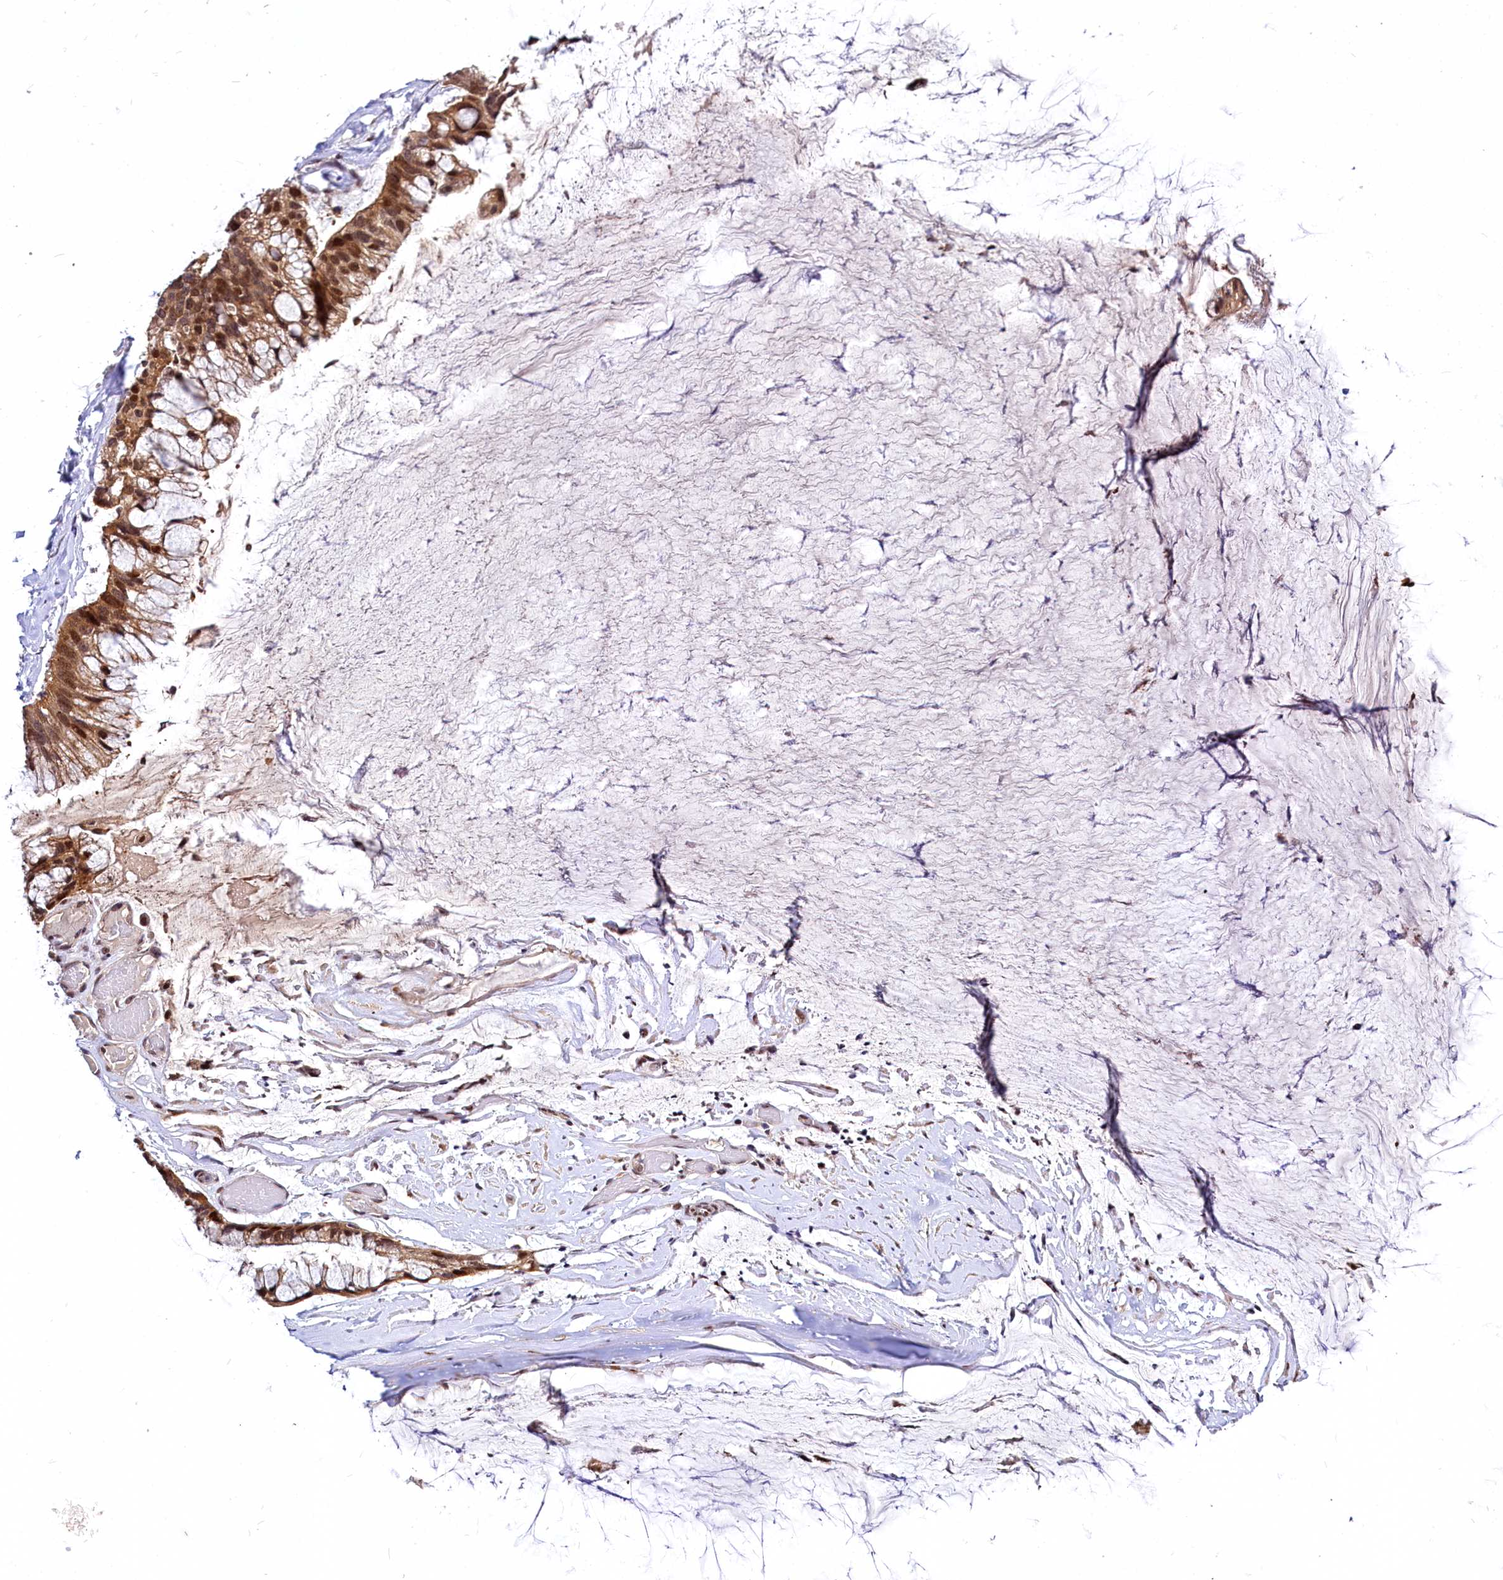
{"staining": {"intensity": "moderate", "quantity": ">75%", "location": "cytoplasmic/membranous,nuclear"}, "tissue": "ovarian cancer", "cell_type": "Tumor cells", "image_type": "cancer", "snomed": [{"axis": "morphology", "description": "Cystadenocarcinoma, mucinous, NOS"}, {"axis": "topography", "description": "Ovary"}], "caption": "Ovarian mucinous cystadenocarcinoma tissue demonstrates moderate cytoplasmic/membranous and nuclear expression in approximately >75% of tumor cells, visualized by immunohistochemistry. (Brightfield microscopy of DAB IHC at high magnification).", "gene": "MAML2", "patient": {"sex": "female", "age": 39}}